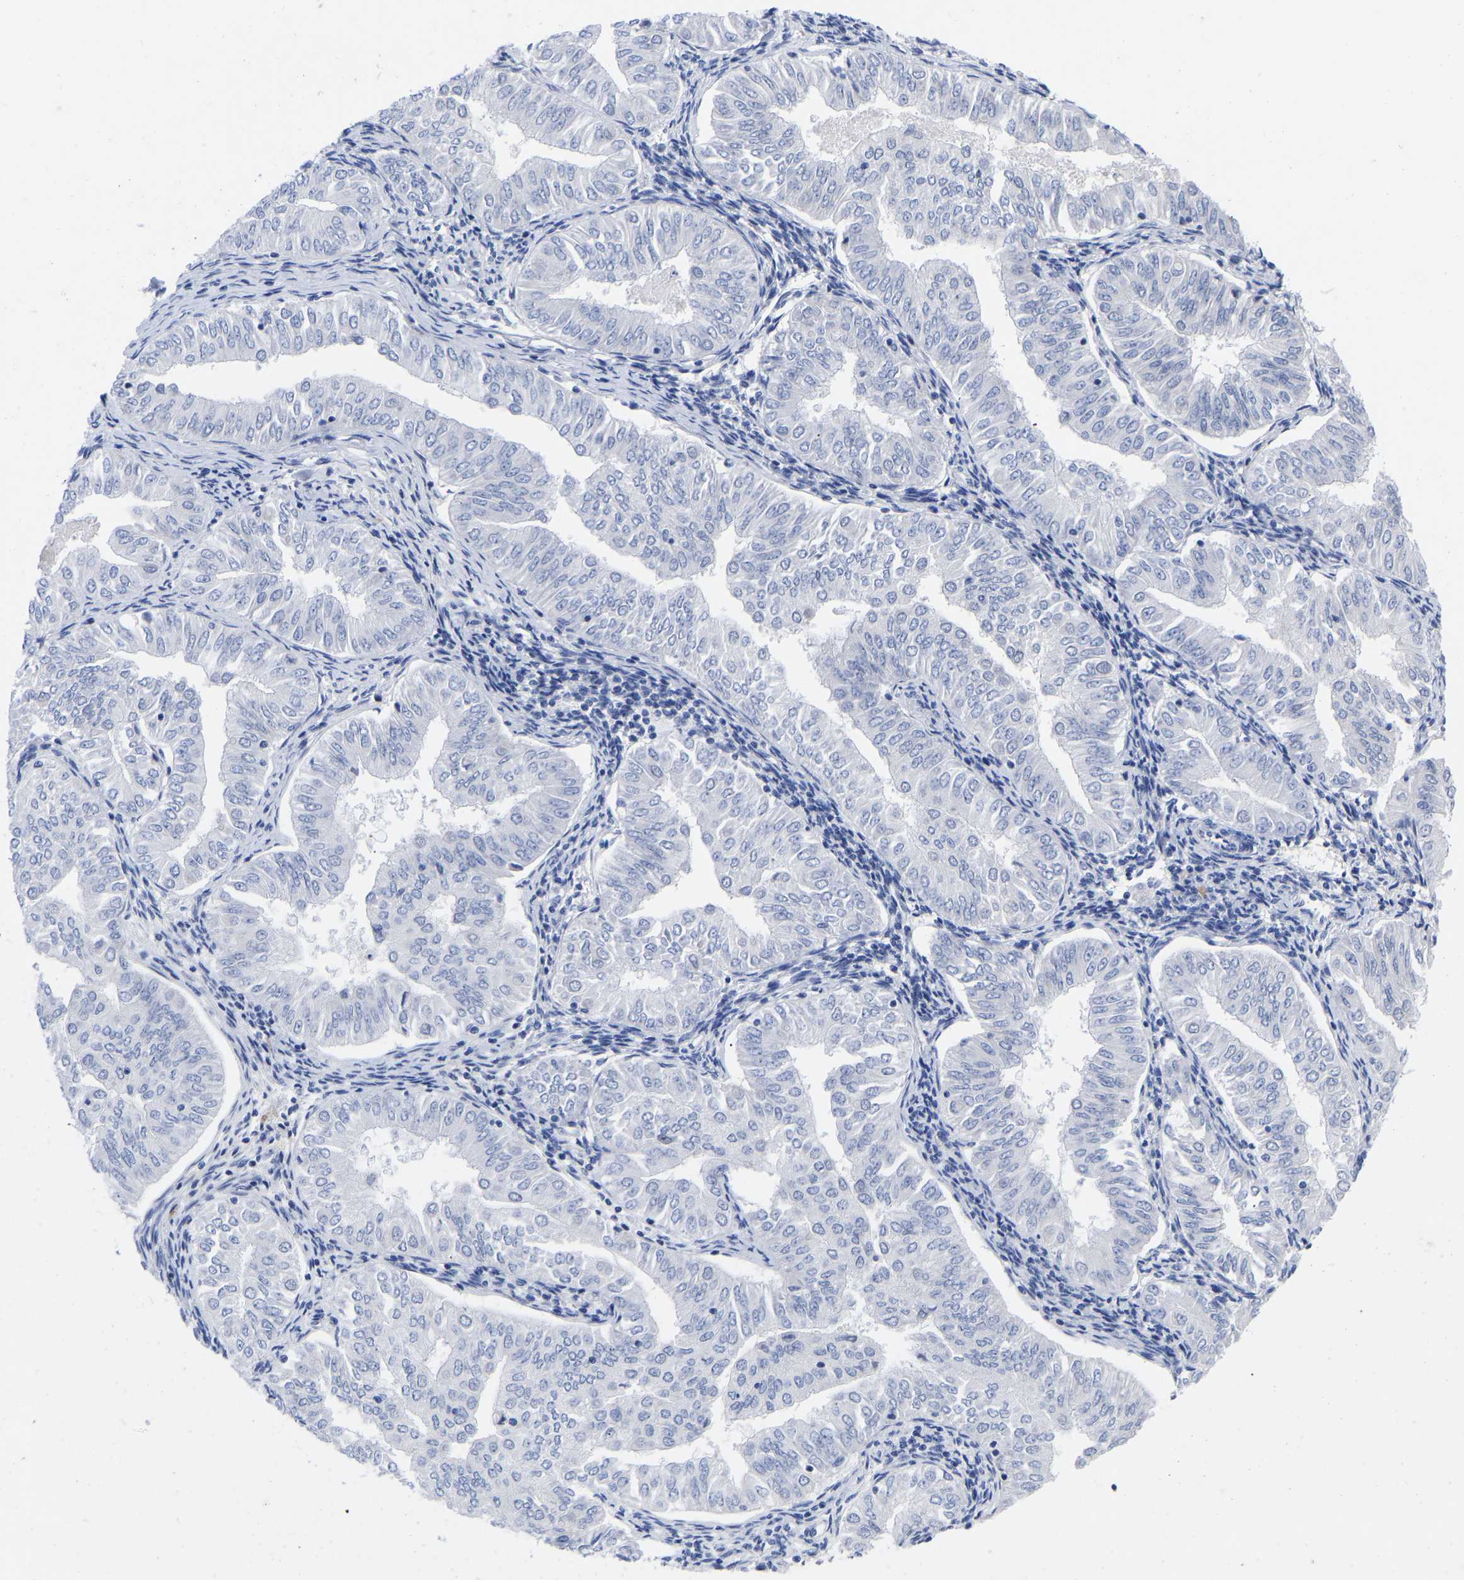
{"staining": {"intensity": "negative", "quantity": "none", "location": "none"}, "tissue": "endometrial cancer", "cell_type": "Tumor cells", "image_type": "cancer", "snomed": [{"axis": "morphology", "description": "Normal tissue, NOS"}, {"axis": "morphology", "description": "Adenocarcinoma, NOS"}, {"axis": "topography", "description": "Endometrium"}], "caption": "Tumor cells show no significant protein expression in endometrial cancer.", "gene": "GPA33", "patient": {"sex": "female", "age": 53}}